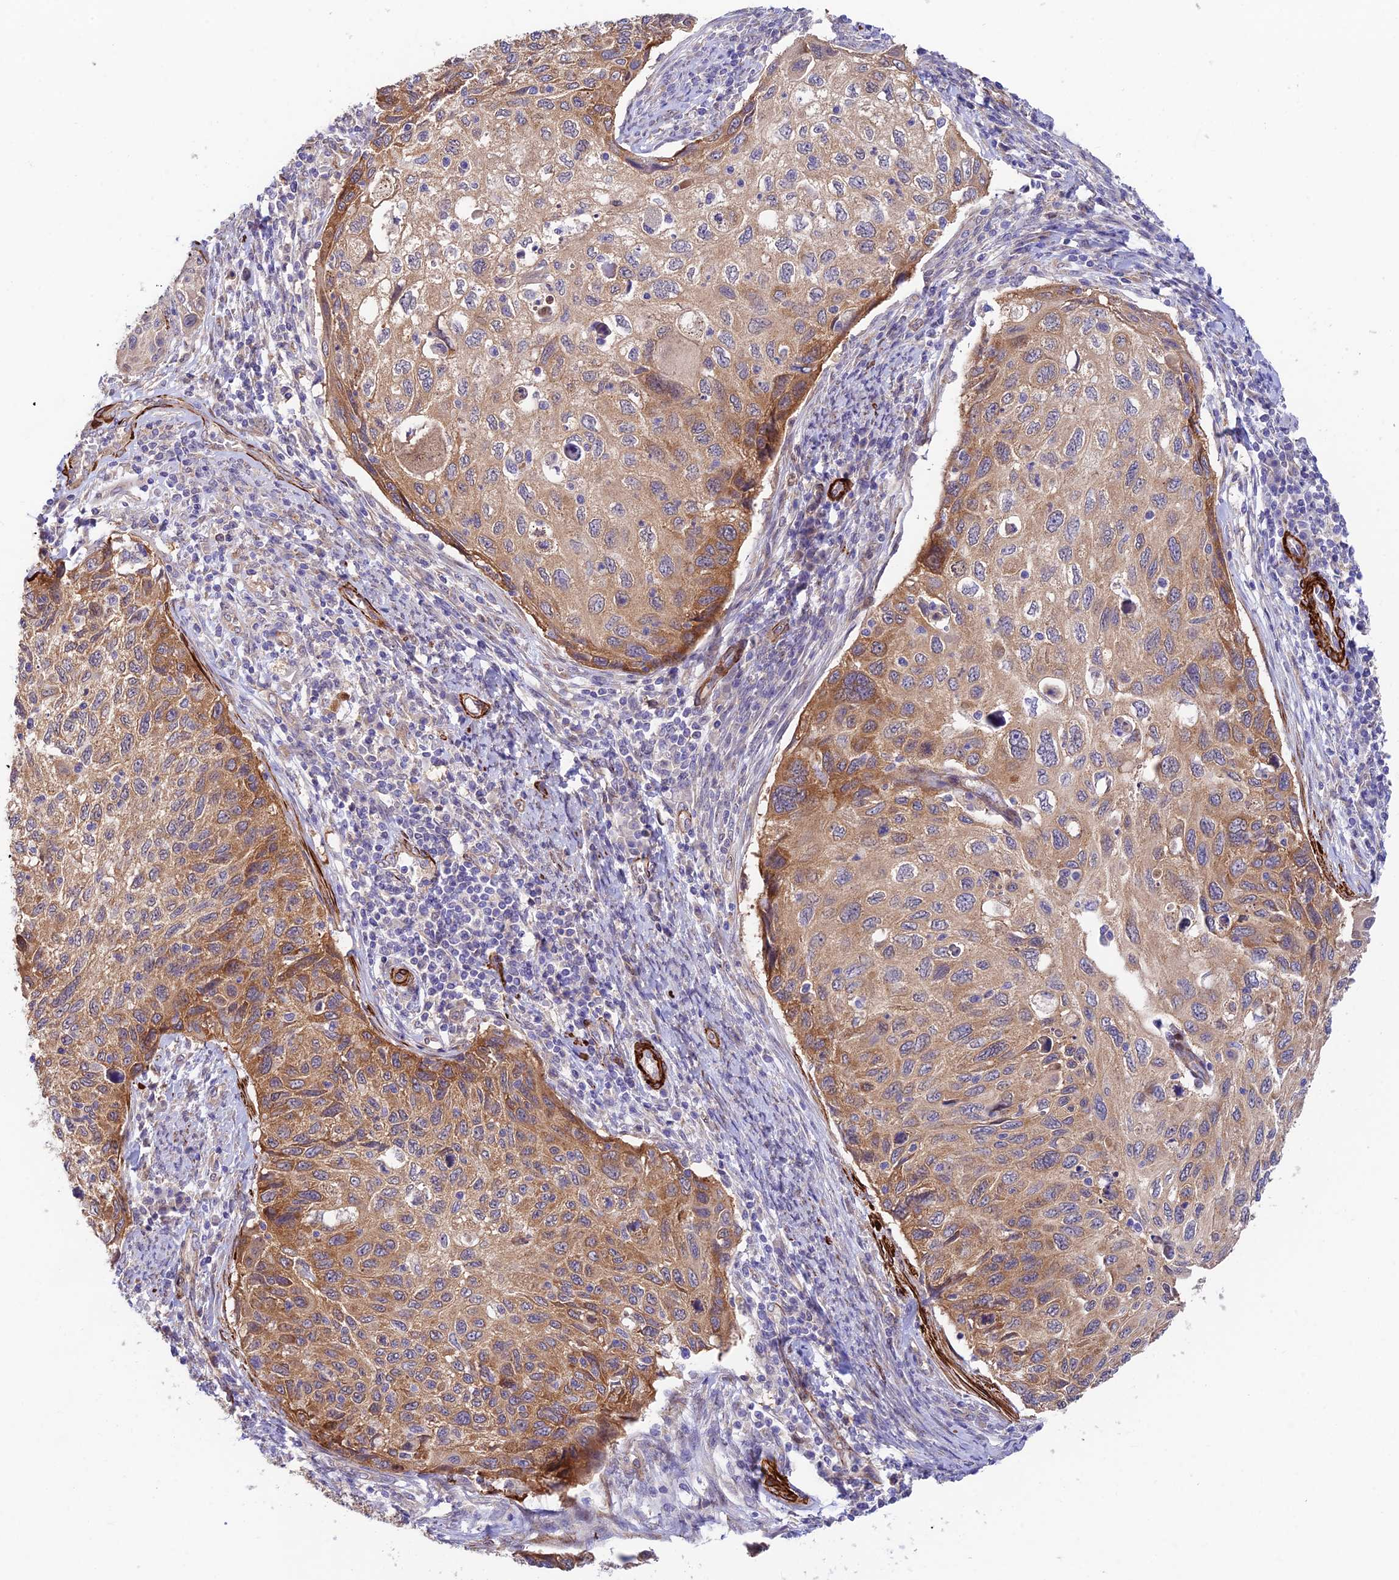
{"staining": {"intensity": "moderate", "quantity": ">75%", "location": "cytoplasmic/membranous"}, "tissue": "cervical cancer", "cell_type": "Tumor cells", "image_type": "cancer", "snomed": [{"axis": "morphology", "description": "Squamous cell carcinoma, NOS"}, {"axis": "topography", "description": "Cervix"}], "caption": "Cervical cancer tissue demonstrates moderate cytoplasmic/membranous positivity in approximately >75% of tumor cells", "gene": "ANKRD50", "patient": {"sex": "female", "age": 70}}